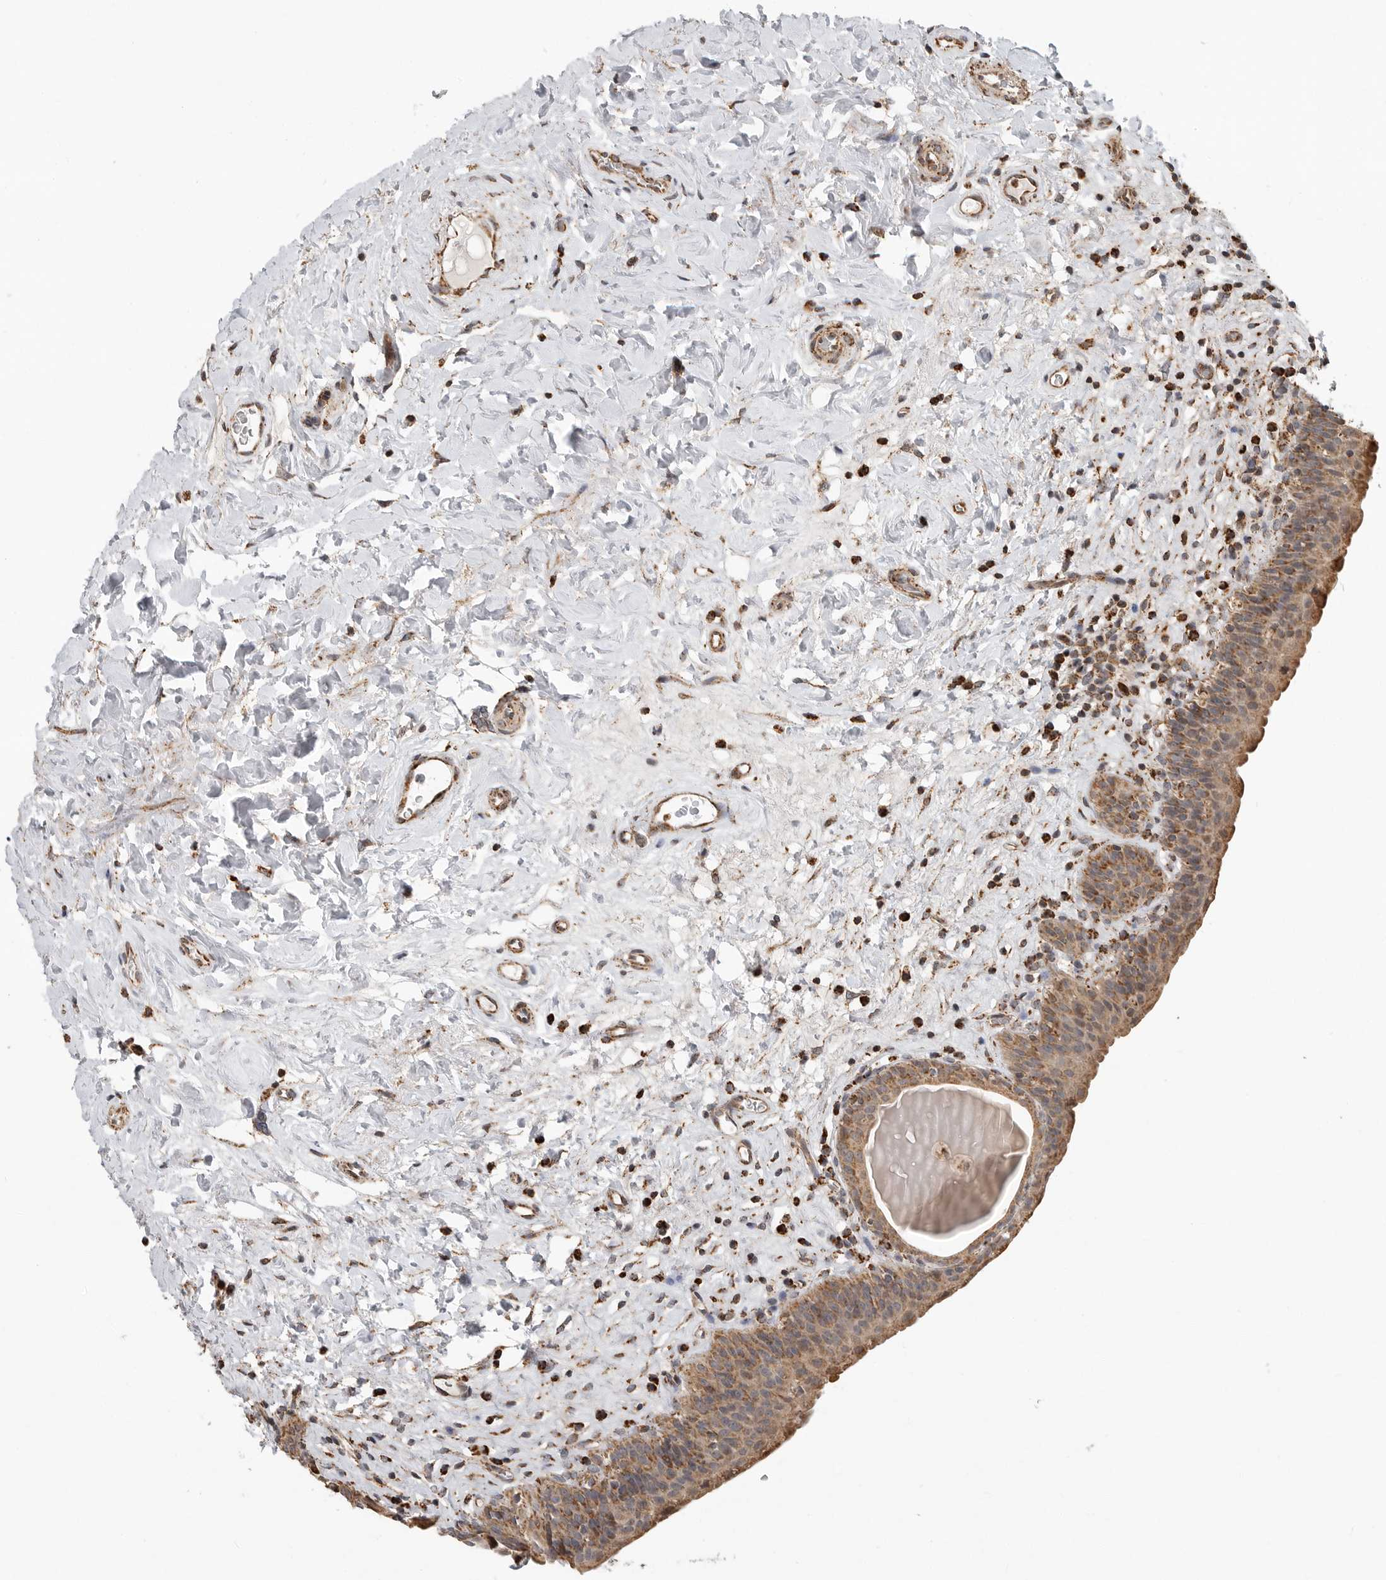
{"staining": {"intensity": "moderate", "quantity": ">75%", "location": "cytoplasmic/membranous"}, "tissue": "urinary bladder", "cell_type": "Urothelial cells", "image_type": "normal", "snomed": [{"axis": "morphology", "description": "Normal tissue, NOS"}, {"axis": "topography", "description": "Urinary bladder"}], "caption": "The histopathology image reveals staining of unremarkable urinary bladder, revealing moderate cytoplasmic/membranous protein positivity (brown color) within urothelial cells.", "gene": "GCNT2", "patient": {"sex": "male", "age": 83}}